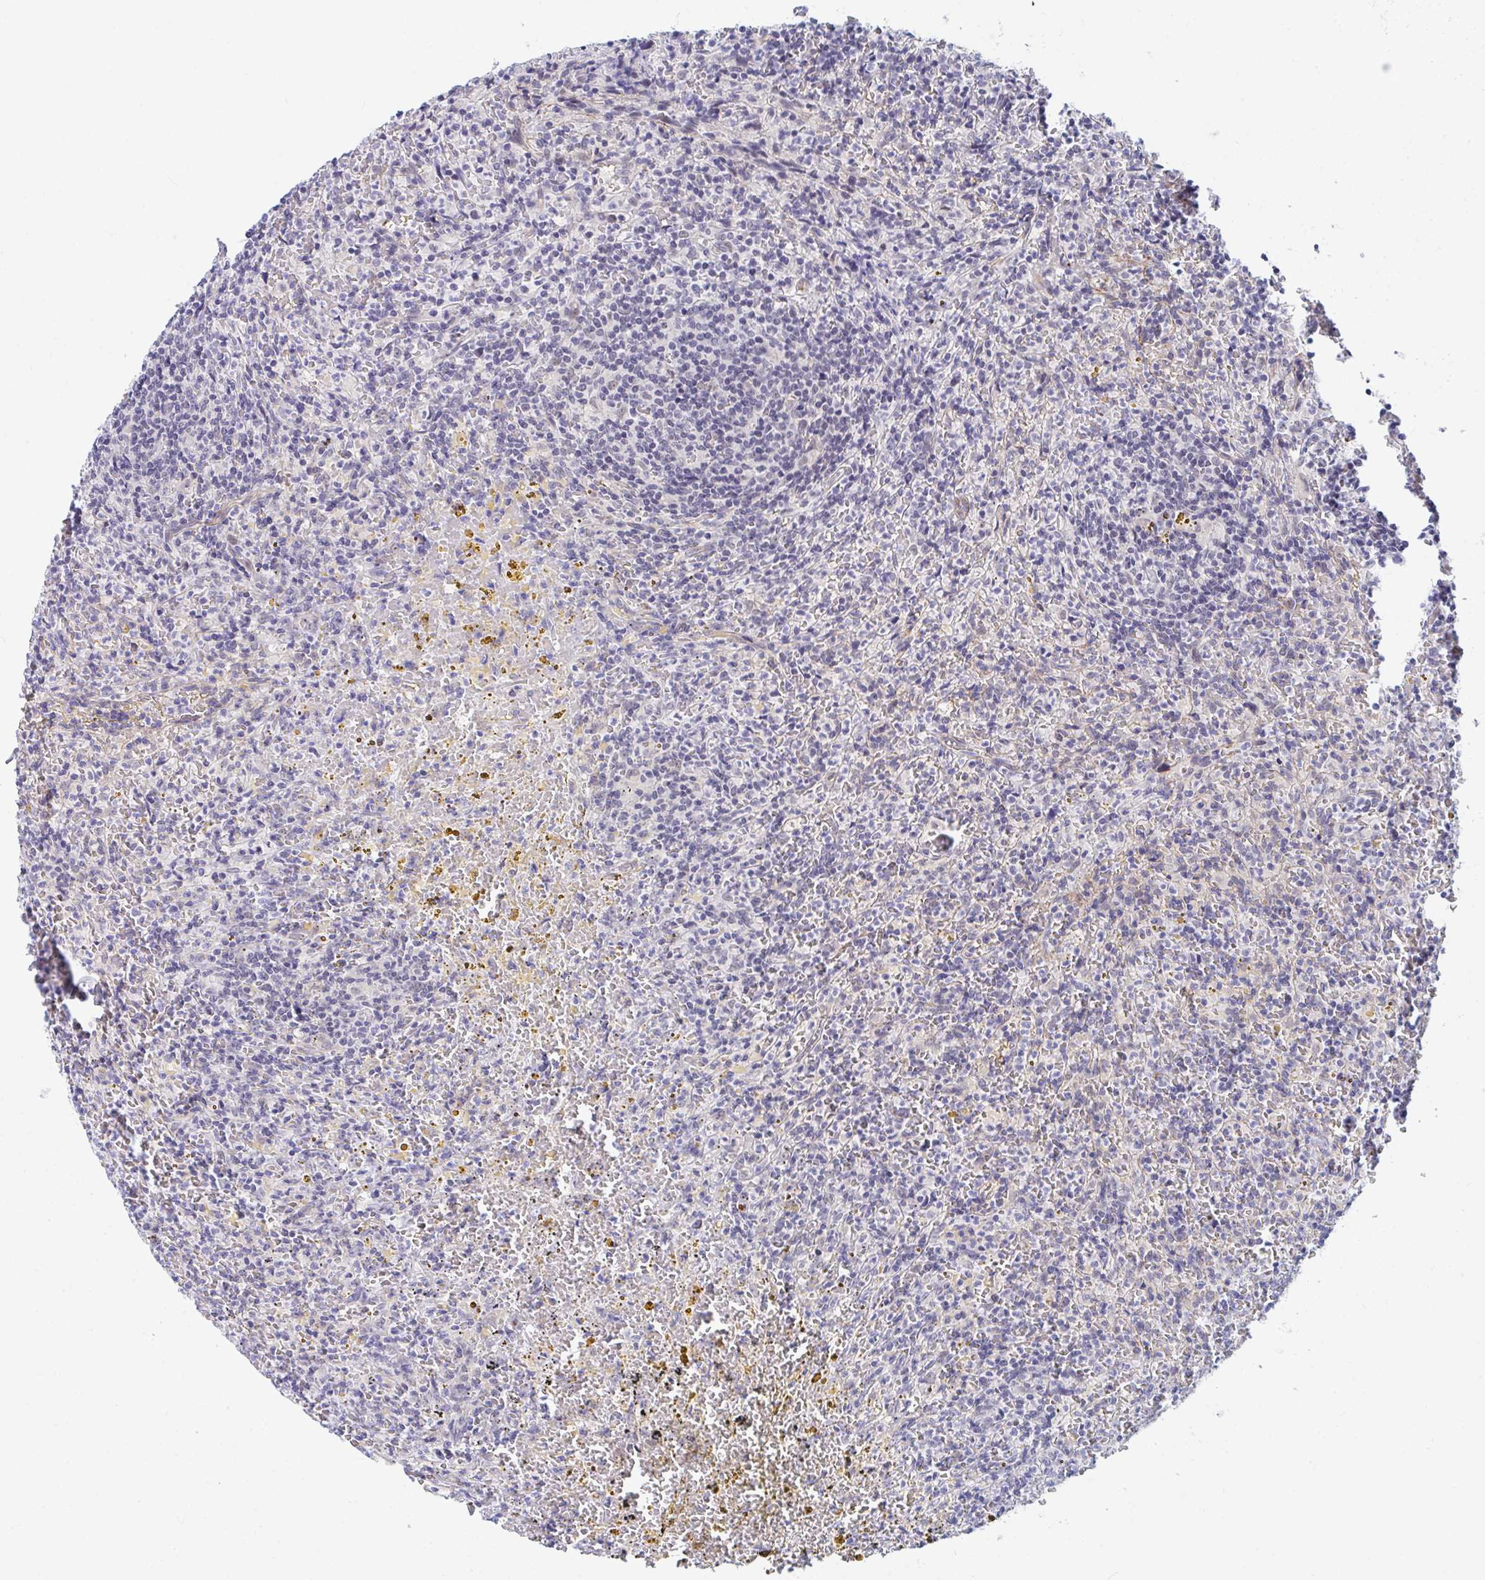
{"staining": {"intensity": "negative", "quantity": "none", "location": "none"}, "tissue": "lymphoma", "cell_type": "Tumor cells", "image_type": "cancer", "snomed": [{"axis": "morphology", "description": "Malignant lymphoma, non-Hodgkin's type, Low grade"}, {"axis": "topography", "description": "Spleen"}], "caption": "Protein analysis of lymphoma demonstrates no significant positivity in tumor cells.", "gene": "DAOA", "patient": {"sex": "female", "age": 70}}